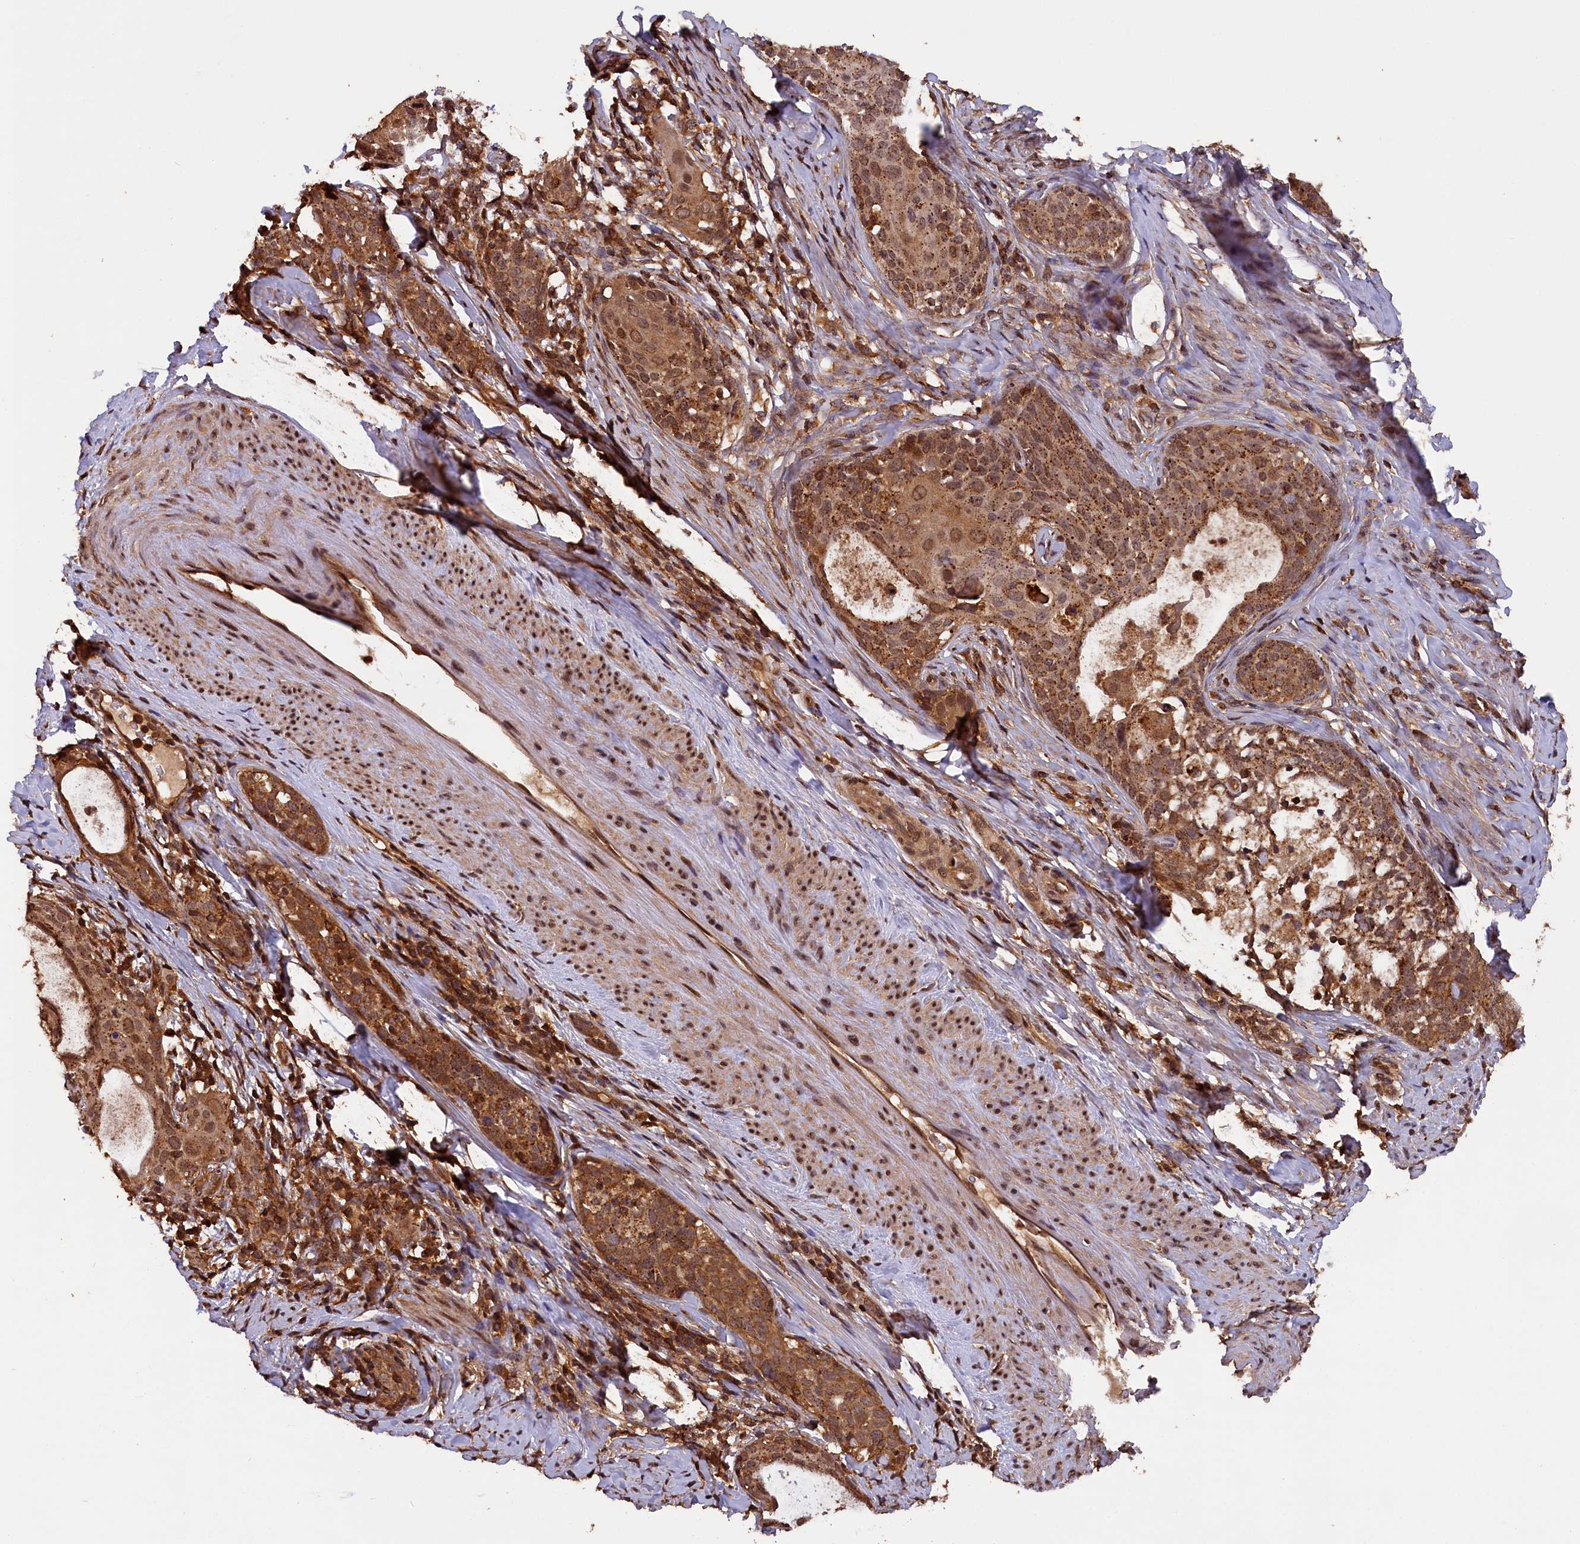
{"staining": {"intensity": "strong", "quantity": ">75%", "location": "cytoplasmic/membranous"}, "tissue": "cervical cancer", "cell_type": "Tumor cells", "image_type": "cancer", "snomed": [{"axis": "morphology", "description": "Squamous cell carcinoma, NOS"}, {"axis": "morphology", "description": "Adenocarcinoma, NOS"}, {"axis": "topography", "description": "Cervix"}], "caption": "This histopathology image reveals immunohistochemistry staining of cervical cancer (squamous cell carcinoma), with high strong cytoplasmic/membranous positivity in approximately >75% of tumor cells.", "gene": "IST1", "patient": {"sex": "female", "age": 52}}